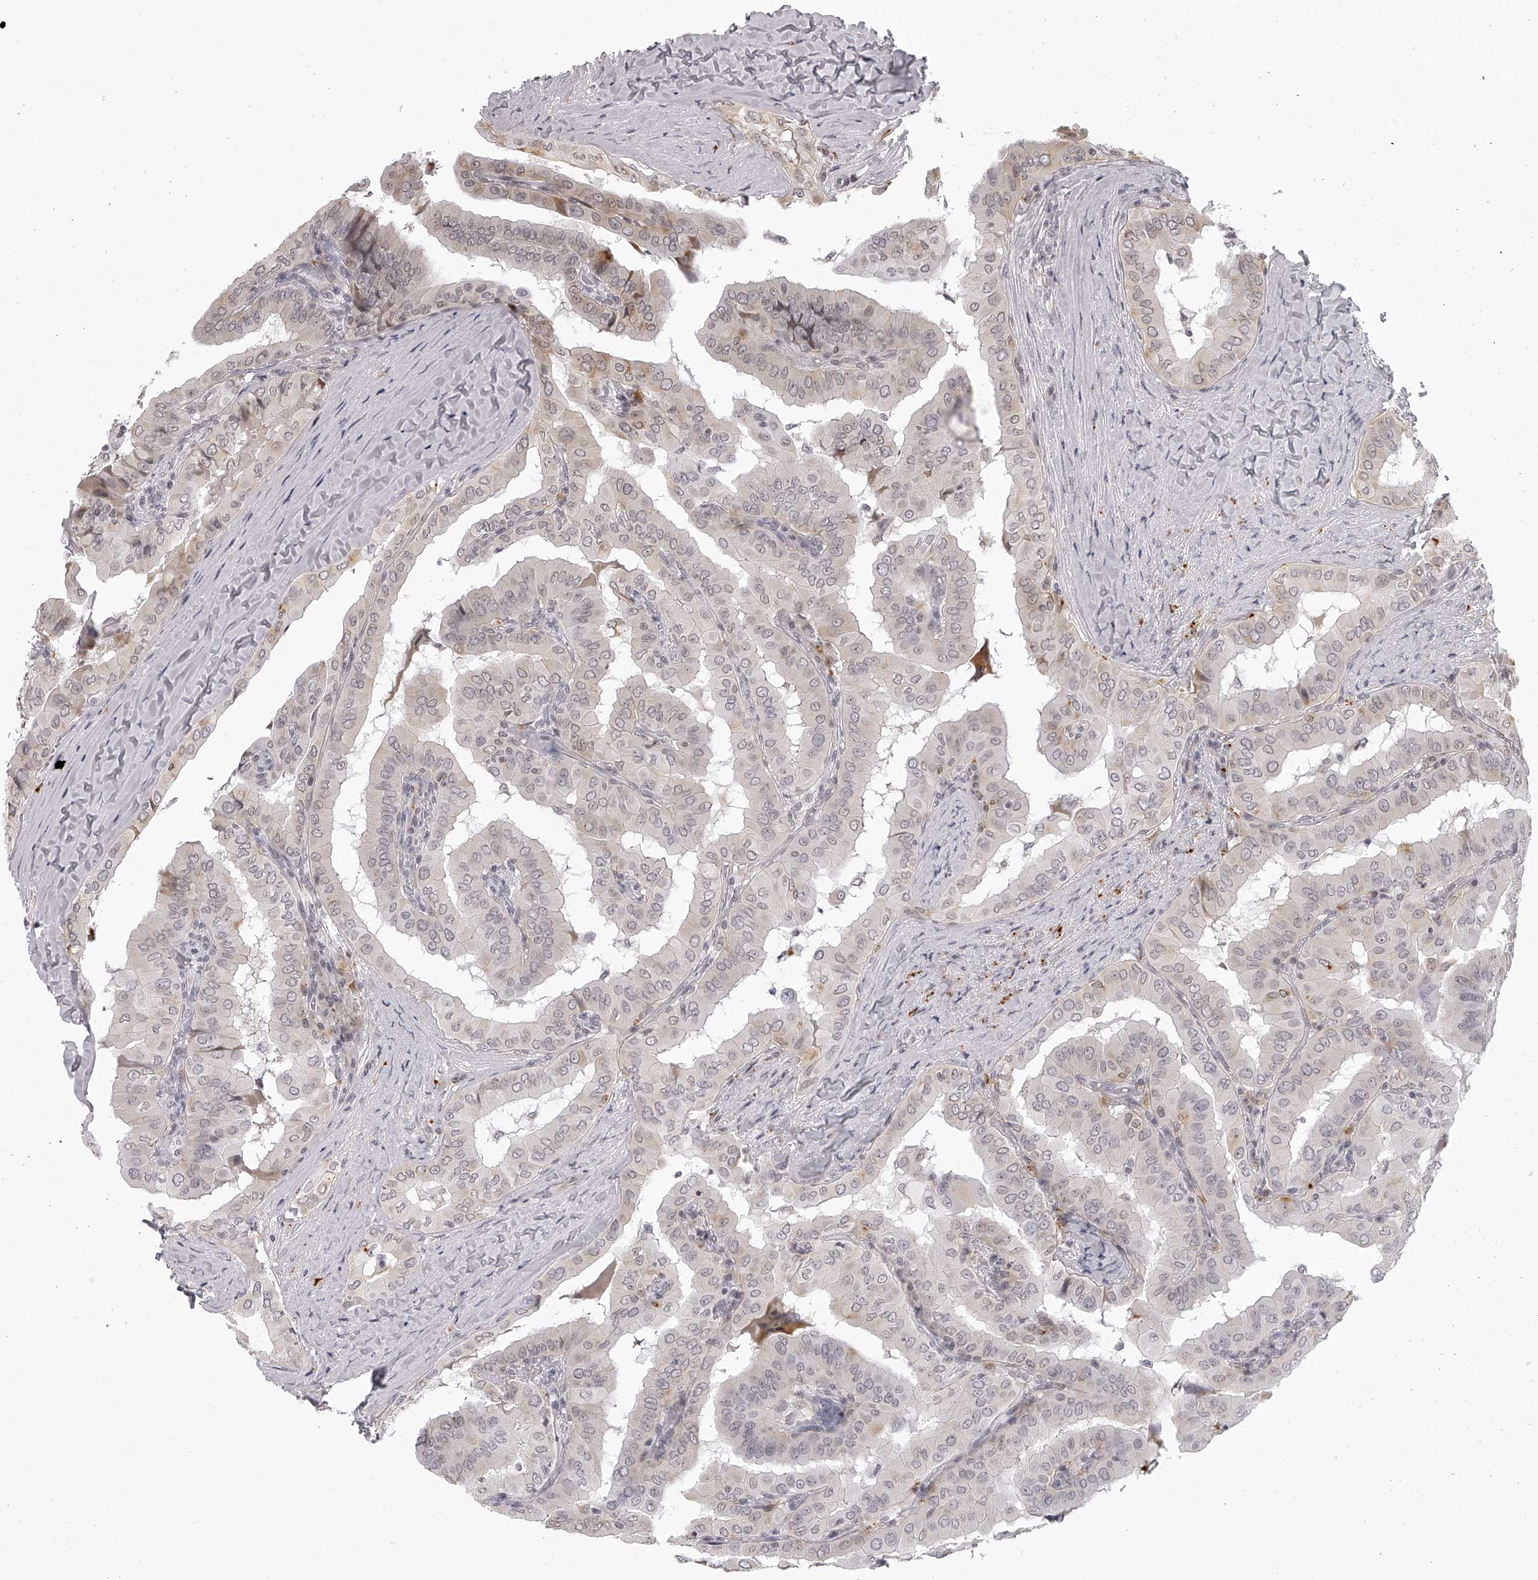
{"staining": {"intensity": "weak", "quantity": "<25%", "location": "cytoplasmic/membranous"}, "tissue": "thyroid cancer", "cell_type": "Tumor cells", "image_type": "cancer", "snomed": [{"axis": "morphology", "description": "Papillary adenocarcinoma, NOS"}, {"axis": "topography", "description": "Thyroid gland"}], "caption": "This is a histopathology image of immunohistochemistry (IHC) staining of thyroid cancer (papillary adenocarcinoma), which shows no staining in tumor cells.", "gene": "RNF220", "patient": {"sex": "male", "age": 33}}